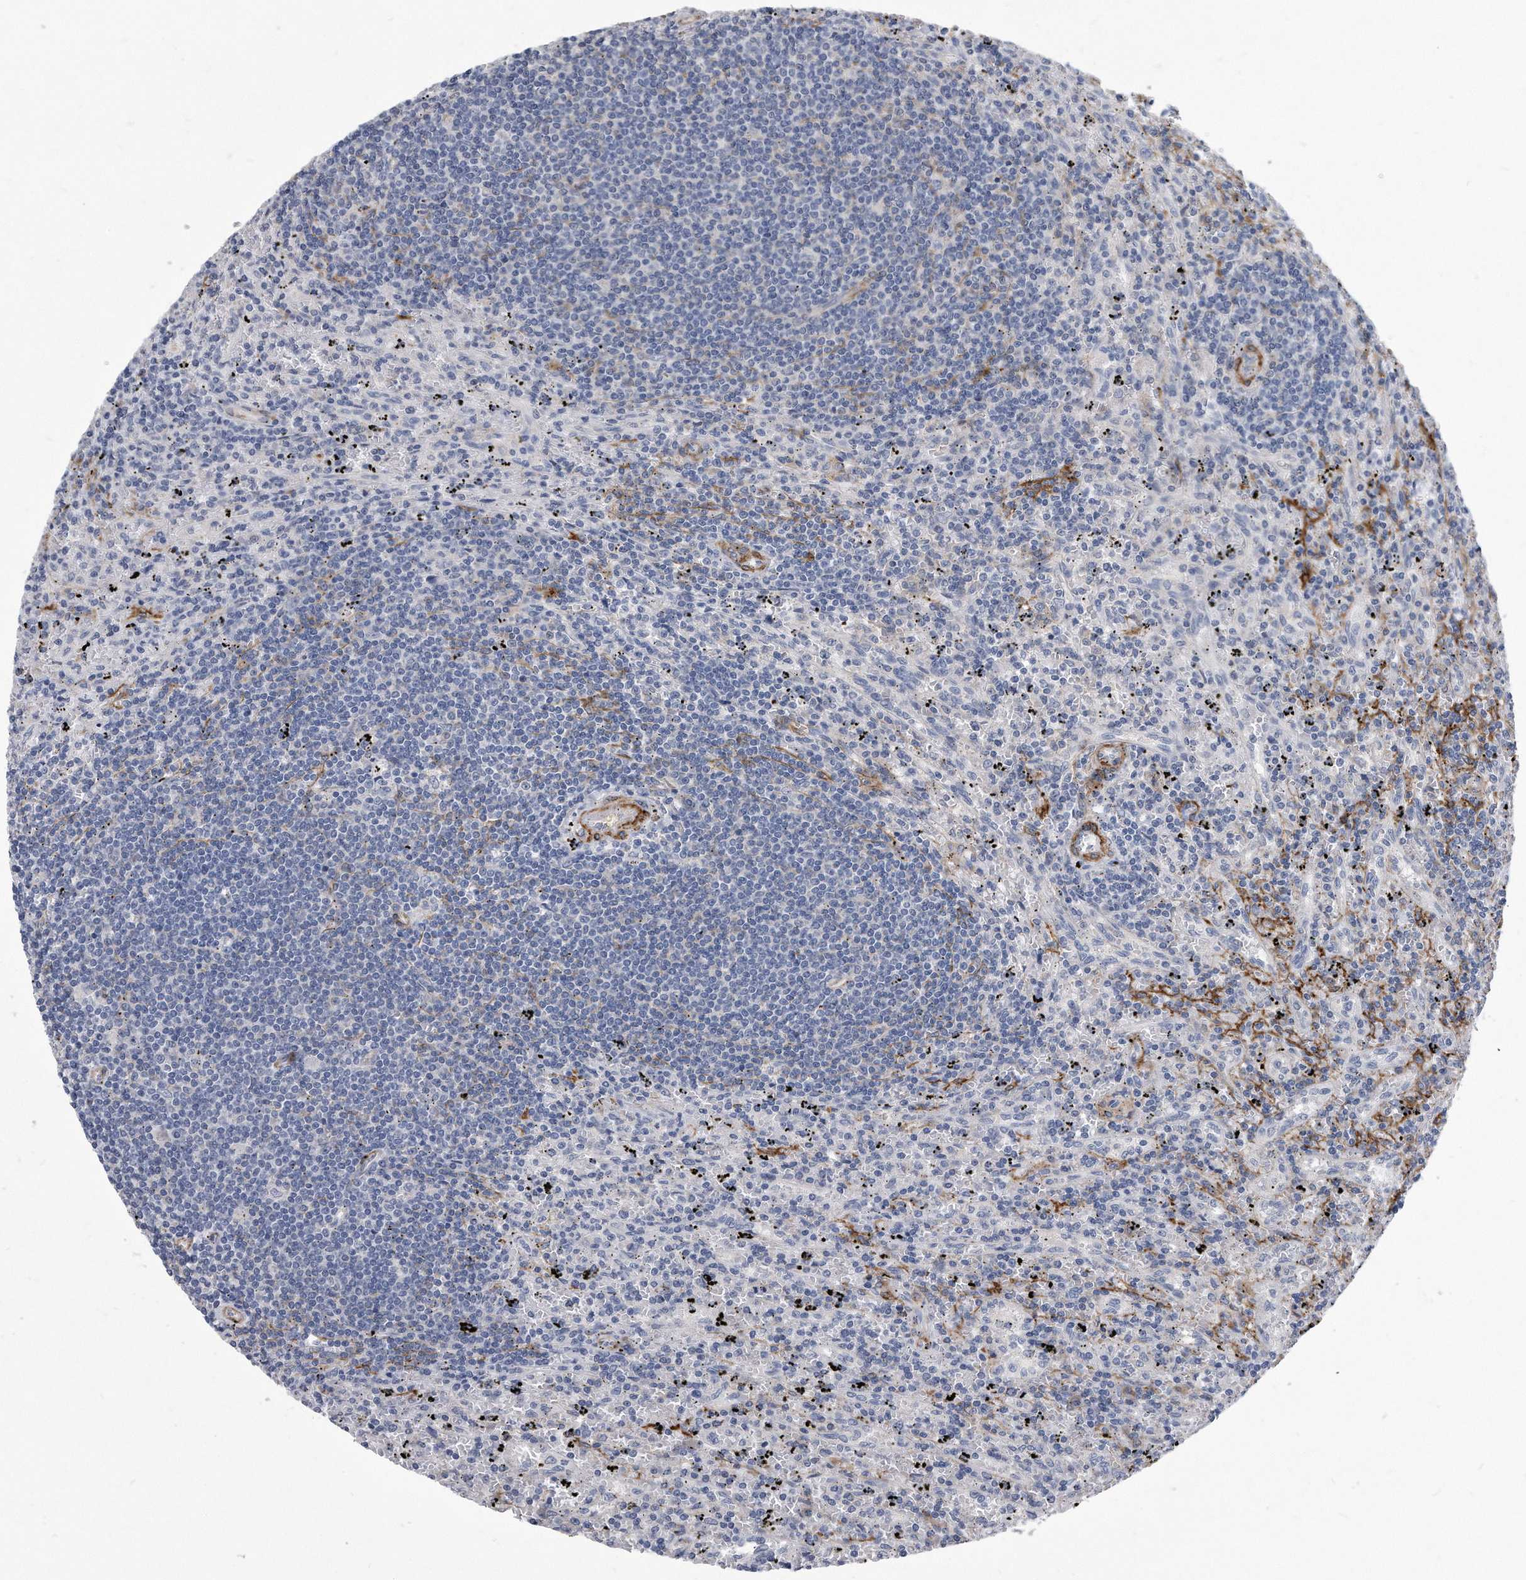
{"staining": {"intensity": "negative", "quantity": "none", "location": "none"}, "tissue": "lymphoma", "cell_type": "Tumor cells", "image_type": "cancer", "snomed": [{"axis": "morphology", "description": "Malignant lymphoma, non-Hodgkin's type, Low grade"}, {"axis": "topography", "description": "Spleen"}], "caption": "An image of lymphoma stained for a protein demonstrates no brown staining in tumor cells.", "gene": "EIF2B4", "patient": {"sex": "male", "age": 76}}